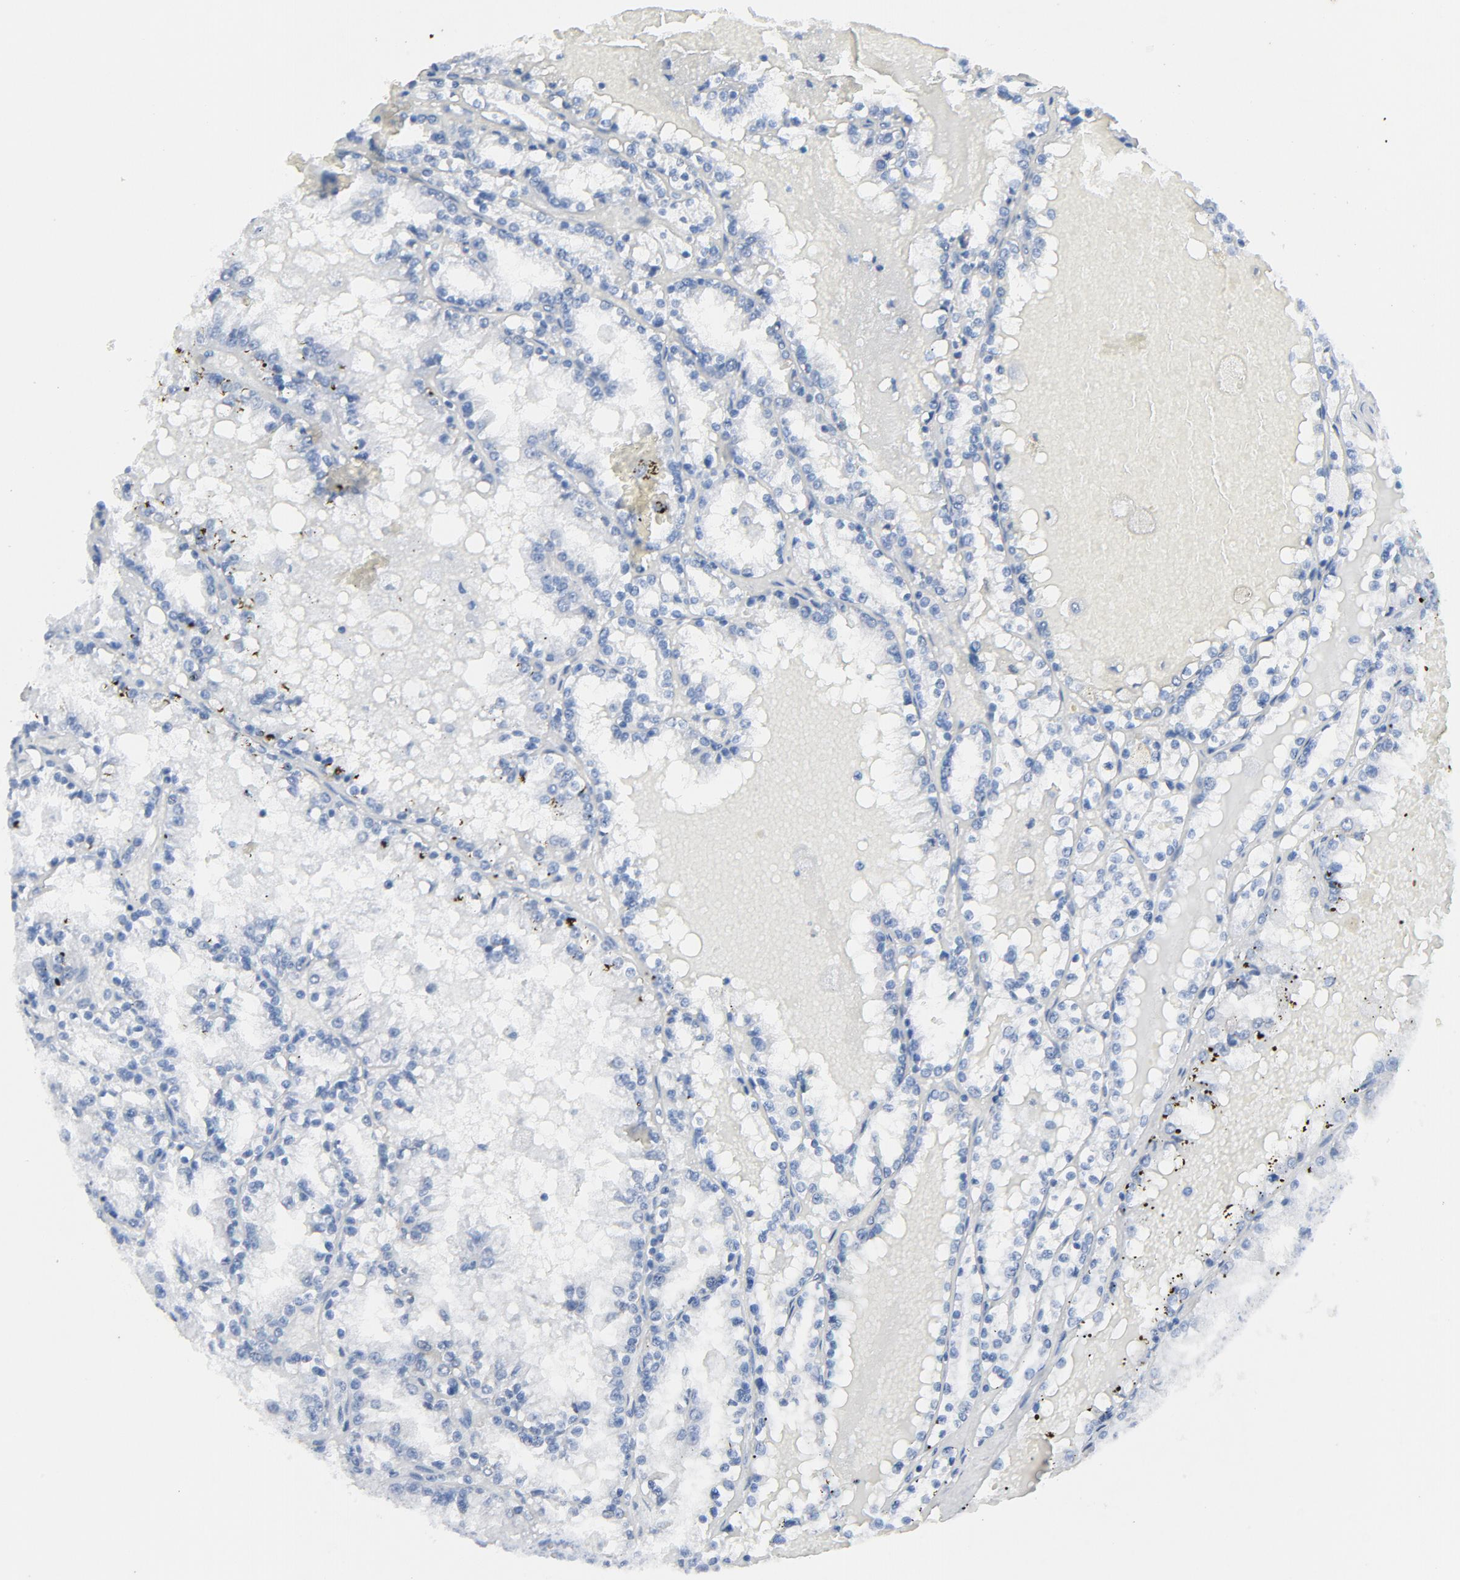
{"staining": {"intensity": "negative", "quantity": "none", "location": "none"}, "tissue": "renal cancer", "cell_type": "Tumor cells", "image_type": "cancer", "snomed": [{"axis": "morphology", "description": "Adenocarcinoma, NOS"}, {"axis": "topography", "description": "Kidney"}], "caption": "Immunohistochemistry (IHC) of renal adenocarcinoma demonstrates no positivity in tumor cells.", "gene": "C14orf119", "patient": {"sex": "female", "age": 56}}